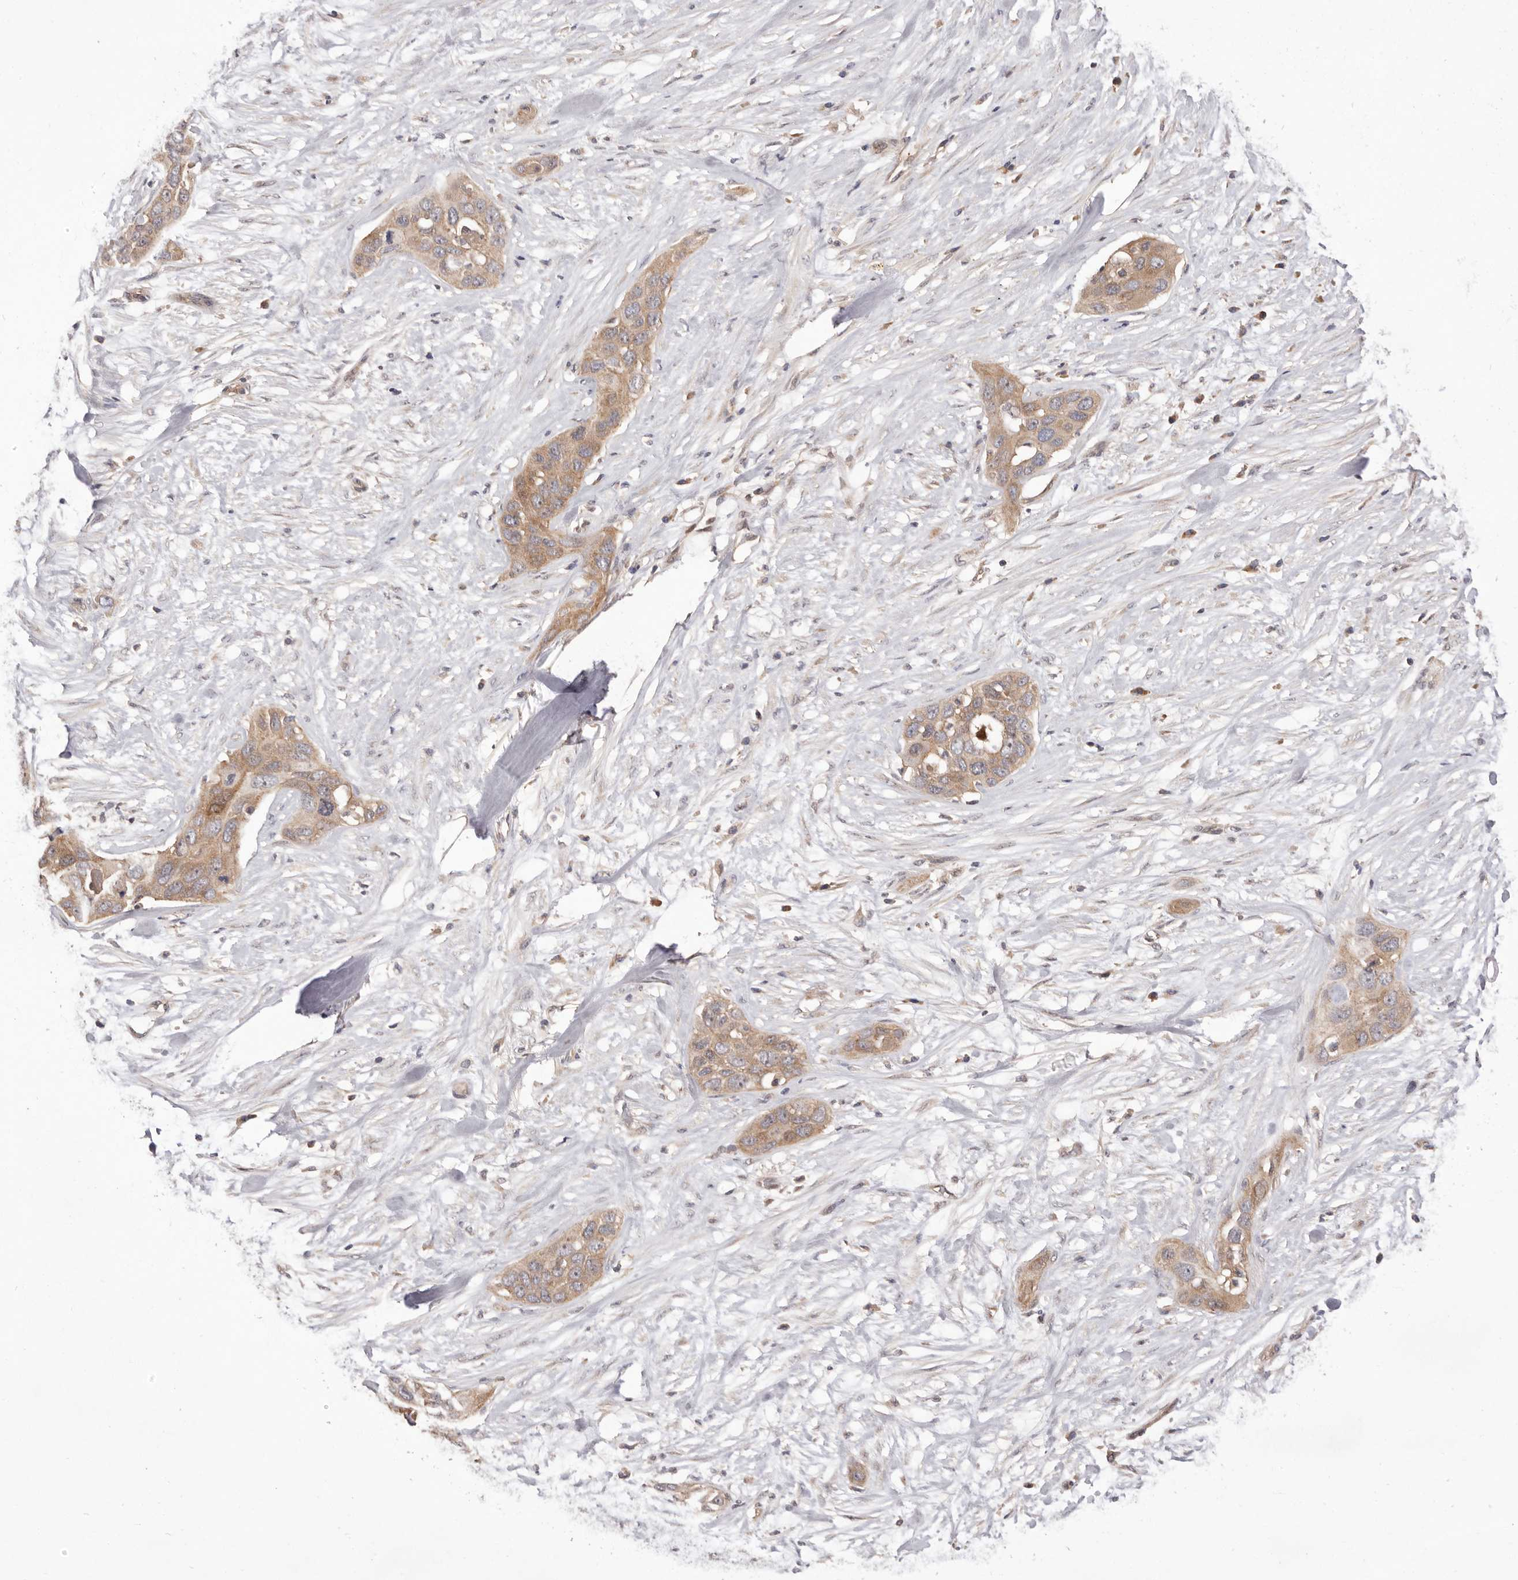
{"staining": {"intensity": "moderate", "quantity": ">75%", "location": "cytoplasmic/membranous"}, "tissue": "pancreatic cancer", "cell_type": "Tumor cells", "image_type": "cancer", "snomed": [{"axis": "morphology", "description": "Adenocarcinoma, NOS"}, {"axis": "topography", "description": "Pancreas"}], "caption": "DAB (3,3'-diaminobenzidine) immunohistochemical staining of human adenocarcinoma (pancreatic) demonstrates moderate cytoplasmic/membranous protein staining in approximately >75% of tumor cells.", "gene": "DOP1A", "patient": {"sex": "female", "age": 60}}